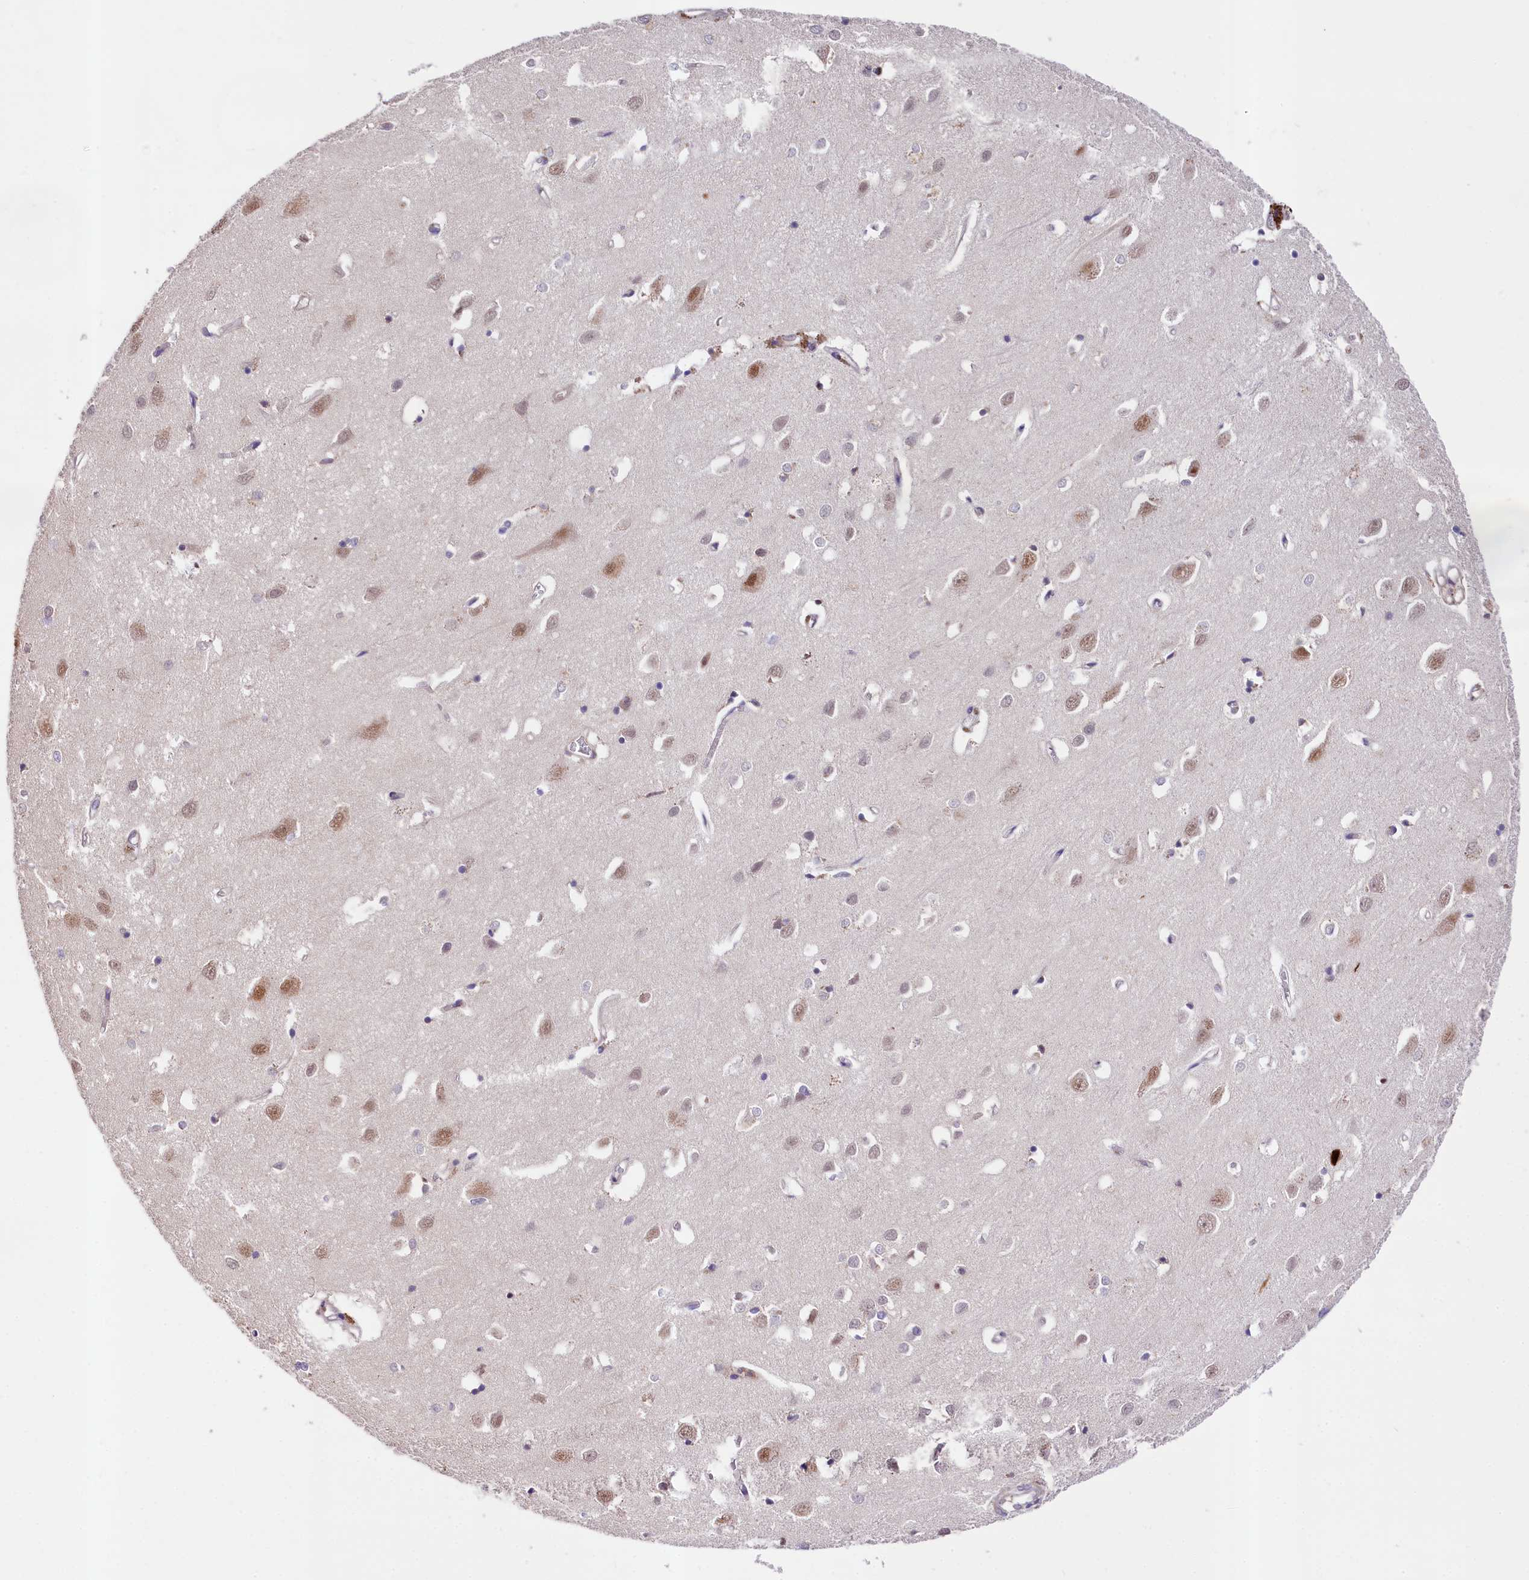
{"staining": {"intensity": "negative", "quantity": "none", "location": "none"}, "tissue": "cerebral cortex", "cell_type": "Endothelial cells", "image_type": "normal", "snomed": [{"axis": "morphology", "description": "Normal tissue, NOS"}, {"axis": "topography", "description": "Cerebral cortex"}], "caption": "Immunohistochemistry (IHC) image of normal human cerebral cortex stained for a protein (brown), which demonstrates no positivity in endothelial cells. (DAB immunohistochemistry (IHC) visualized using brightfield microscopy, high magnification).", "gene": "SKIDA1", "patient": {"sex": "female", "age": 64}}